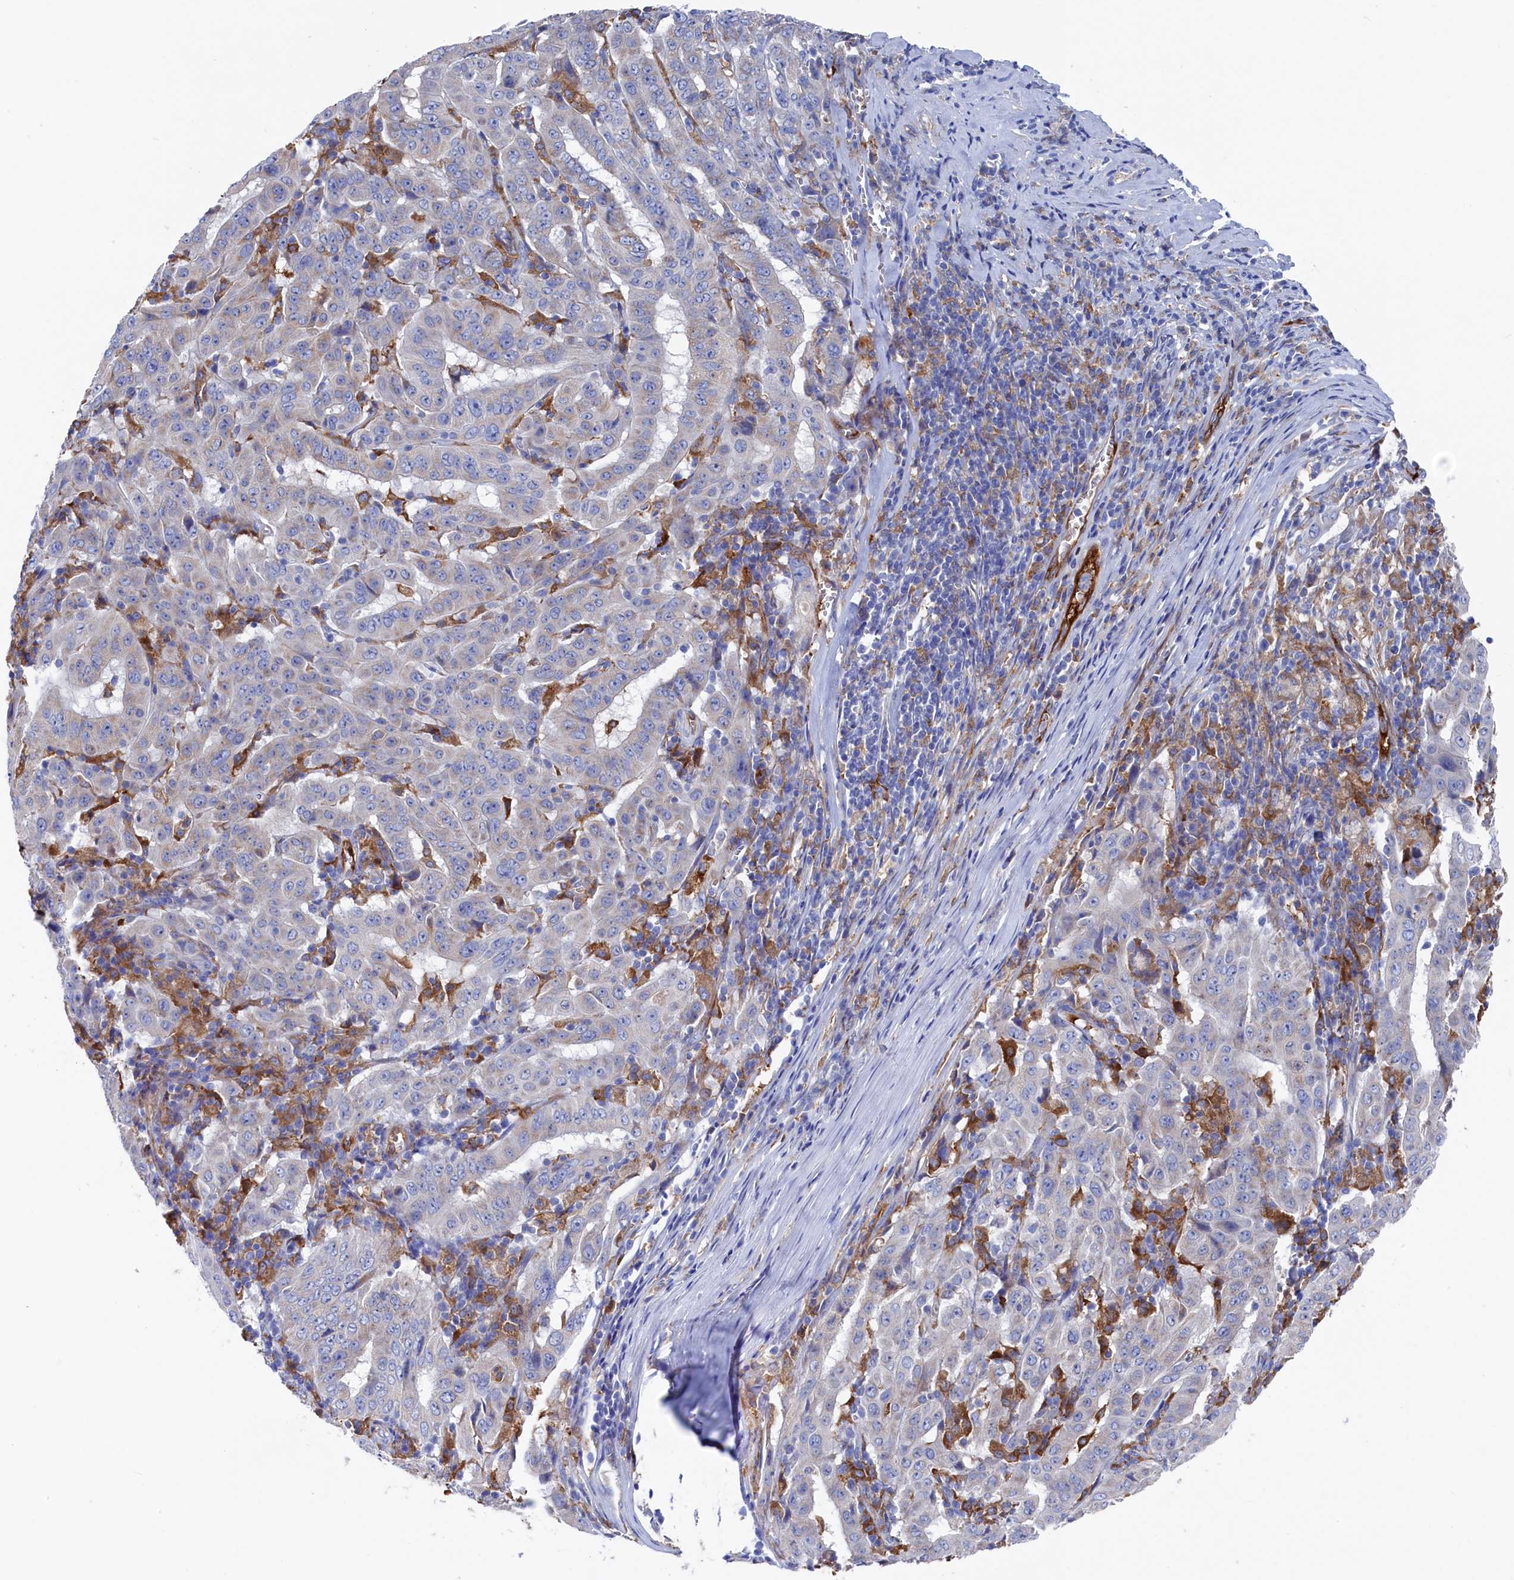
{"staining": {"intensity": "negative", "quantity": "none", "location": "none"}, "tissue": "pancreatic cancer", "cell_type": "Tumor cells", "image_type": "cancer", "snomed": [{"axis": "morphology", "description": "Adenocarcinoma, NOS"}, {"axis": "topography", "description": "Pancreas"}], "caption": "Immunohistochemistry (IHC) micrograph of neoplastic tissue: pancreatic adenocarcinoma stained with DAB (3,3'-diaminobenzidine) demonstrates no significant protein positivity in tumor cells.", "gene": "C12orf73", "patient": {"sex": "male", "age": 63}}